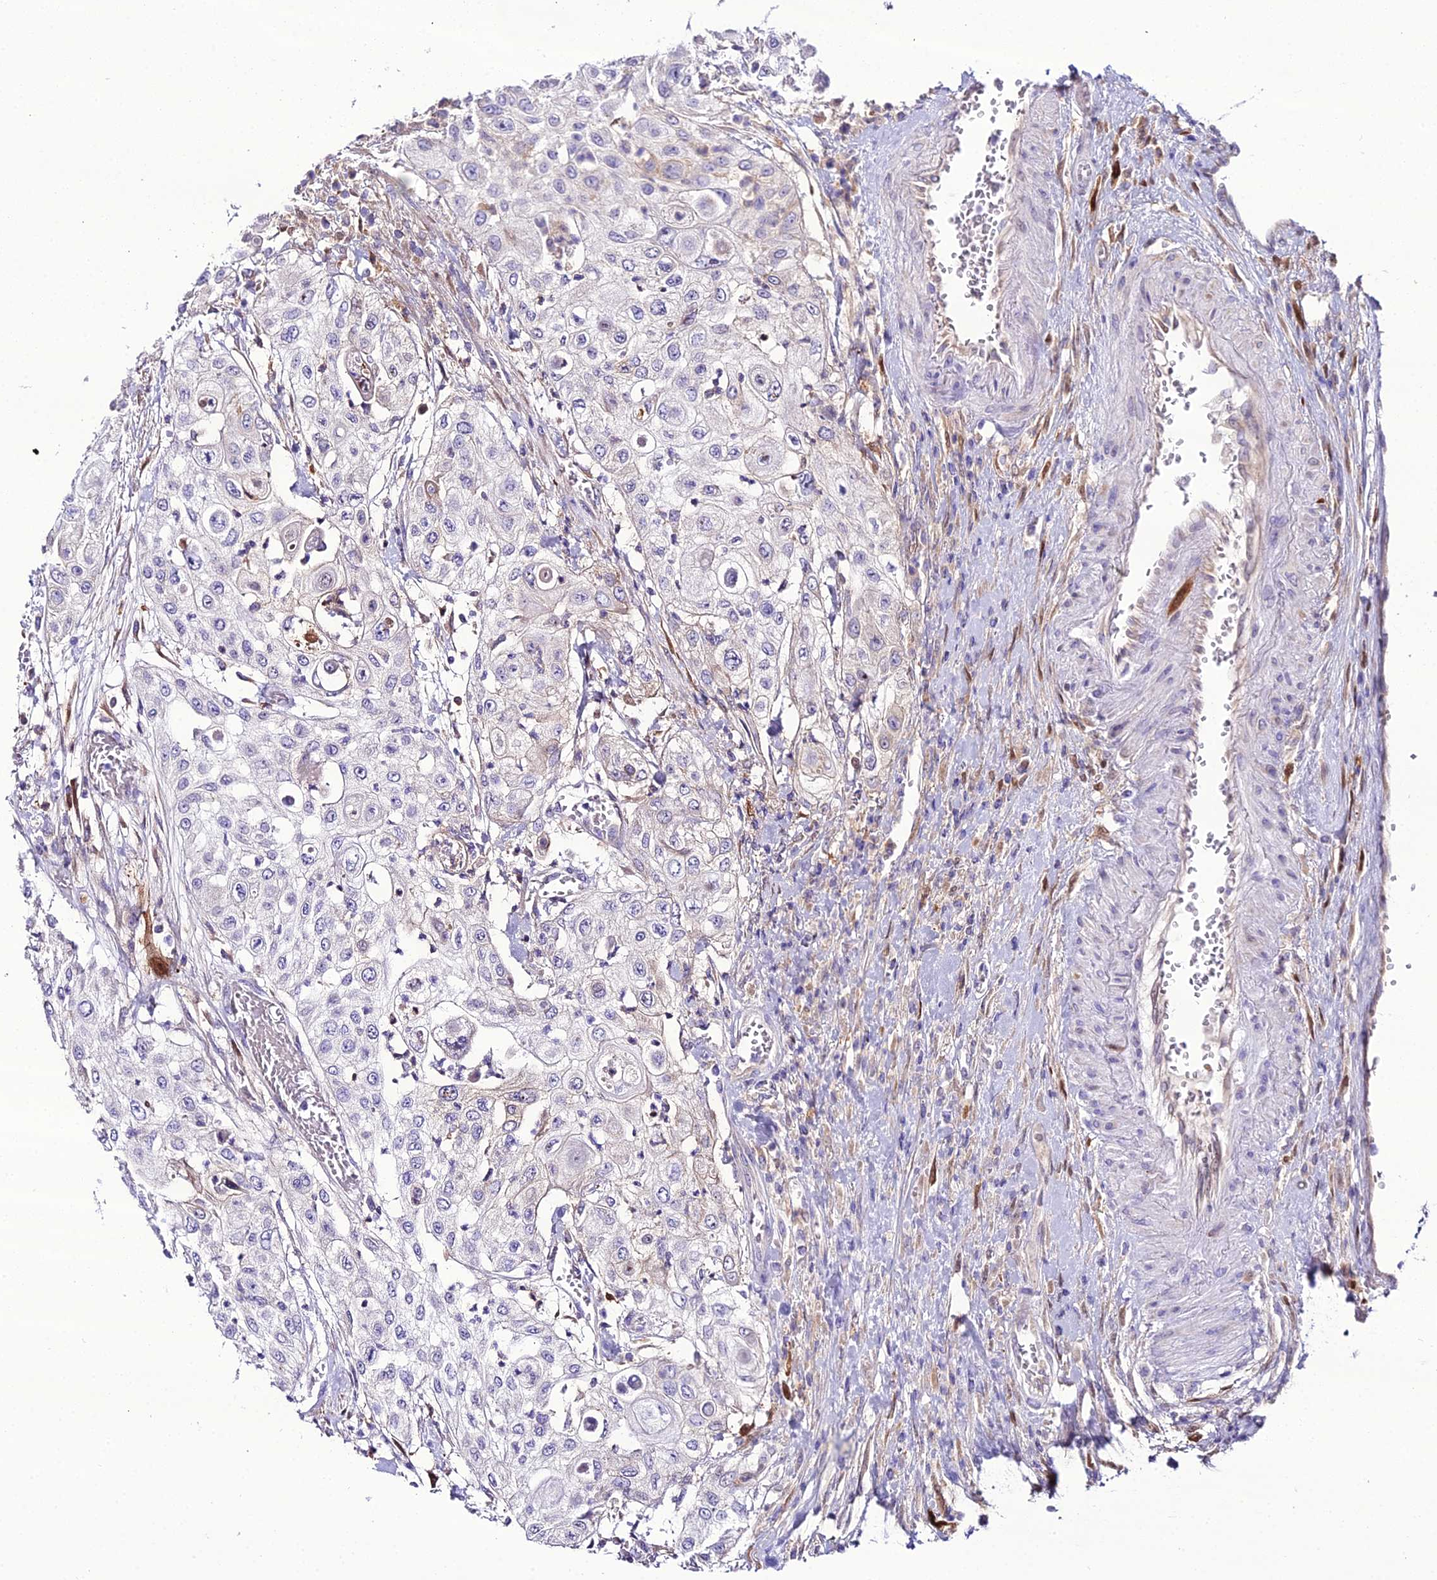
{"staining": {"intensity": "negative", "quantity": "none", "location": "none"}, "tissue": "urothelial cancer", "cell_type": "Tumor cells", "image_type": "cancer", "snomed": [{"axis": "morphology", "description": "Urothelial carcinoma, High grade"}, {"axis": "topography", "description": "Urinary bladder"}], "caption": "DAB (3,3'-diaminobenzidine) immunohistochemical staining of high-grade urothelial carcinoma demonstrates no significant staining in tumor cells.", "gene": "MB21D2", "patient": {"sex": "female", "age": 79}}